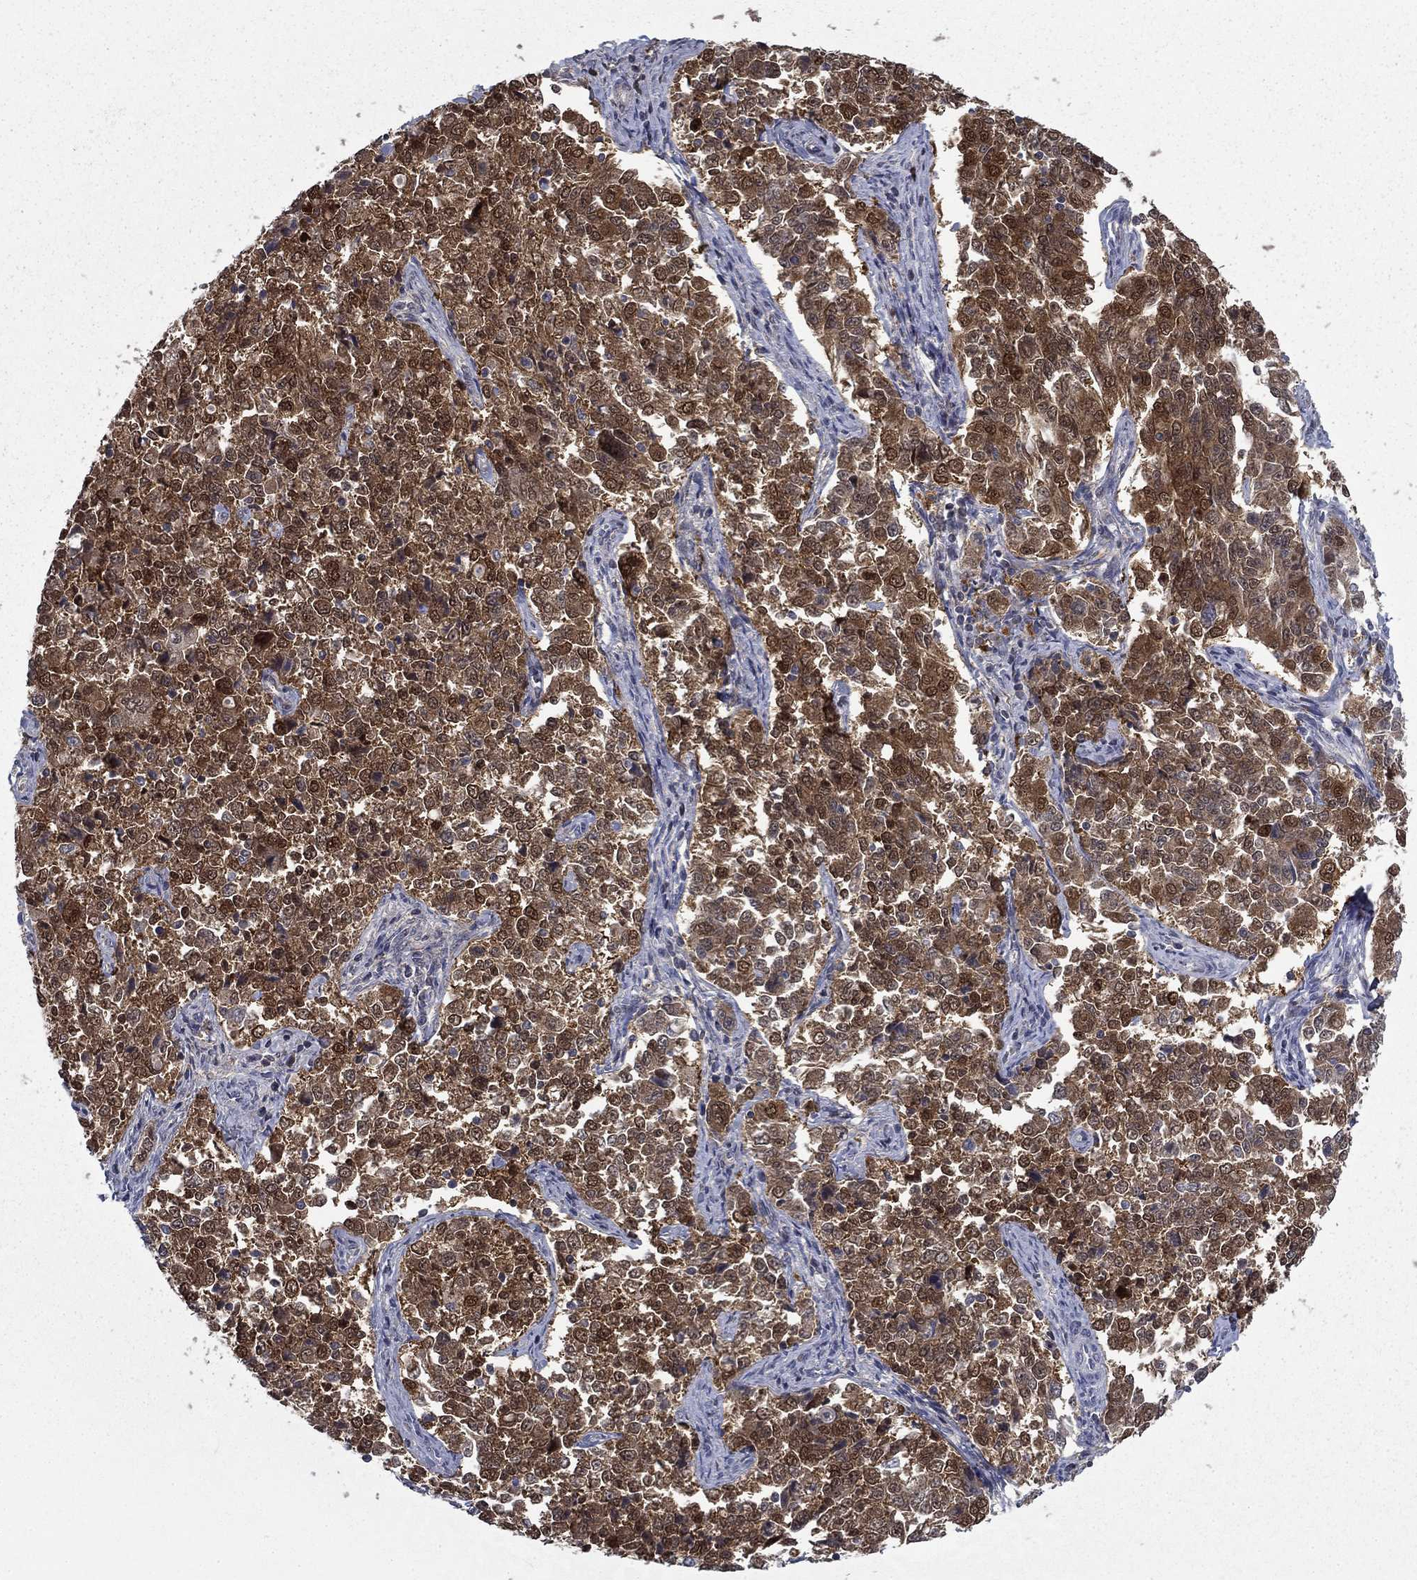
{"staining": {"intensity": "strong", "quantity": ">75%", "location": "cytoplasmic/membranous"}, "tissue": "endometrial cancer", "cell_type": "Tumor cells", "image_type": "cancer", "snomed": [{"axis": "morphology", "description": "Adenocarcinoma, NOS"}, {"axis": "topography", "description": "Endometrium"}], "caption": "Immunohistochemistry of human endometrial adenocarcinoma reveals high levels of strong cytoplasmic/membranous expression in approximately >75% of tumor cells. (DAB IHC with brightfield microscopy, high magnification).", "gene": "NIT2", "patient": {"sex": "female", "age": 43}}